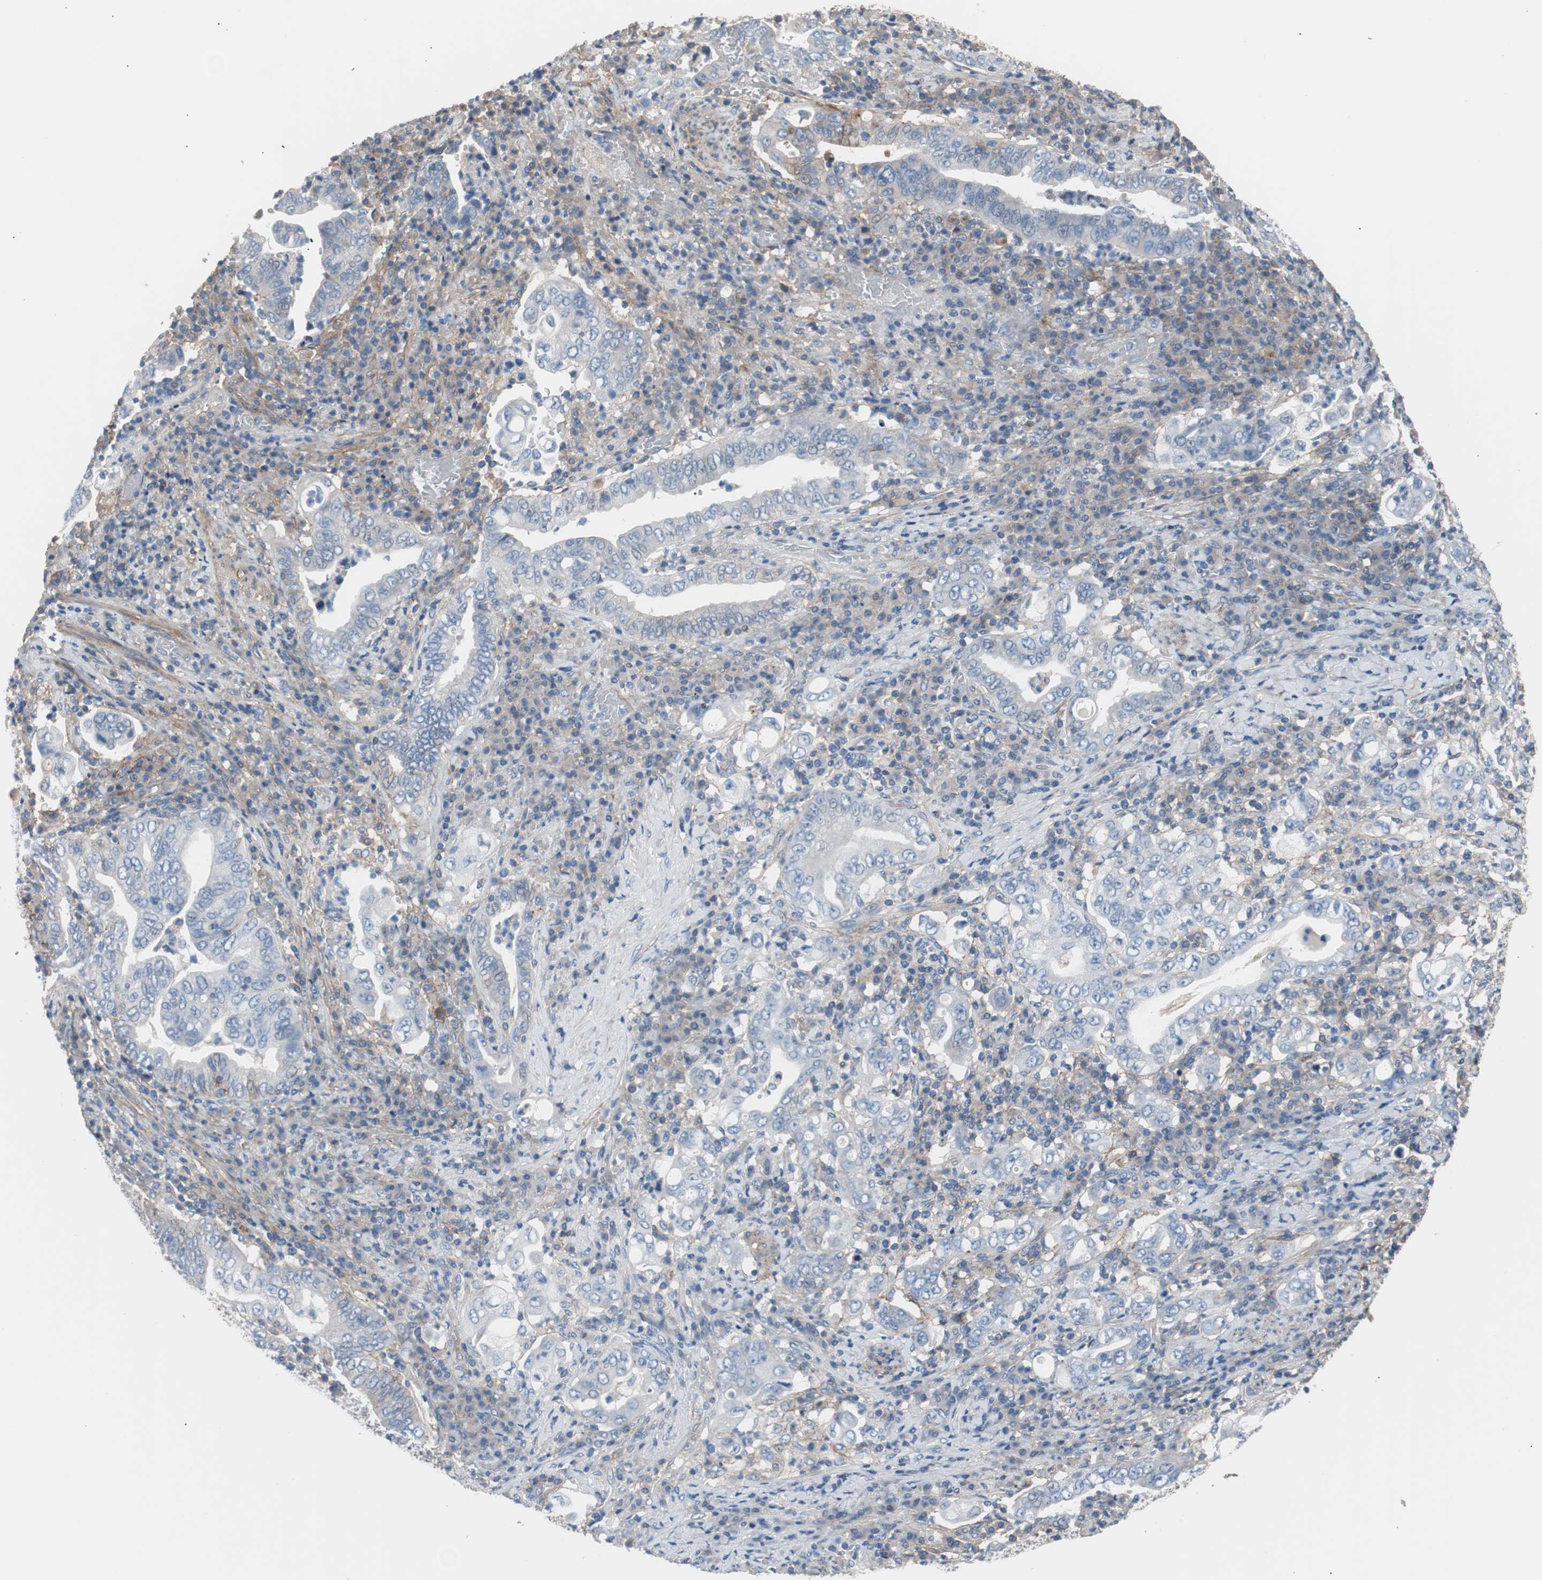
{"staining": {"intensity": "negative", "quantity": "none", "location": "none"}, "tissue": "stomach cancer", "cell_type": "Tumor cells", "image_type": "cancer", "snomed": [{"axis": "morphology", "description": "Normal tissue, NOS"}, {"axis": "morphology", "description": "Adenocarcinoma, NOS"}, {"axis": "topography", "description": "Esophagus"}, {"axis": "topography", "description": "Stomach, upper"}, {"axis": "topography", "description": "Peripheral nerve tissue"}], "caption": "IHC photomicrograph of human stomach cancer stained for a protein (brown), which demonstrates no positivity in tumor cells.", "gene": "CD81", "patient": {"sex": "male", "age": 62}}